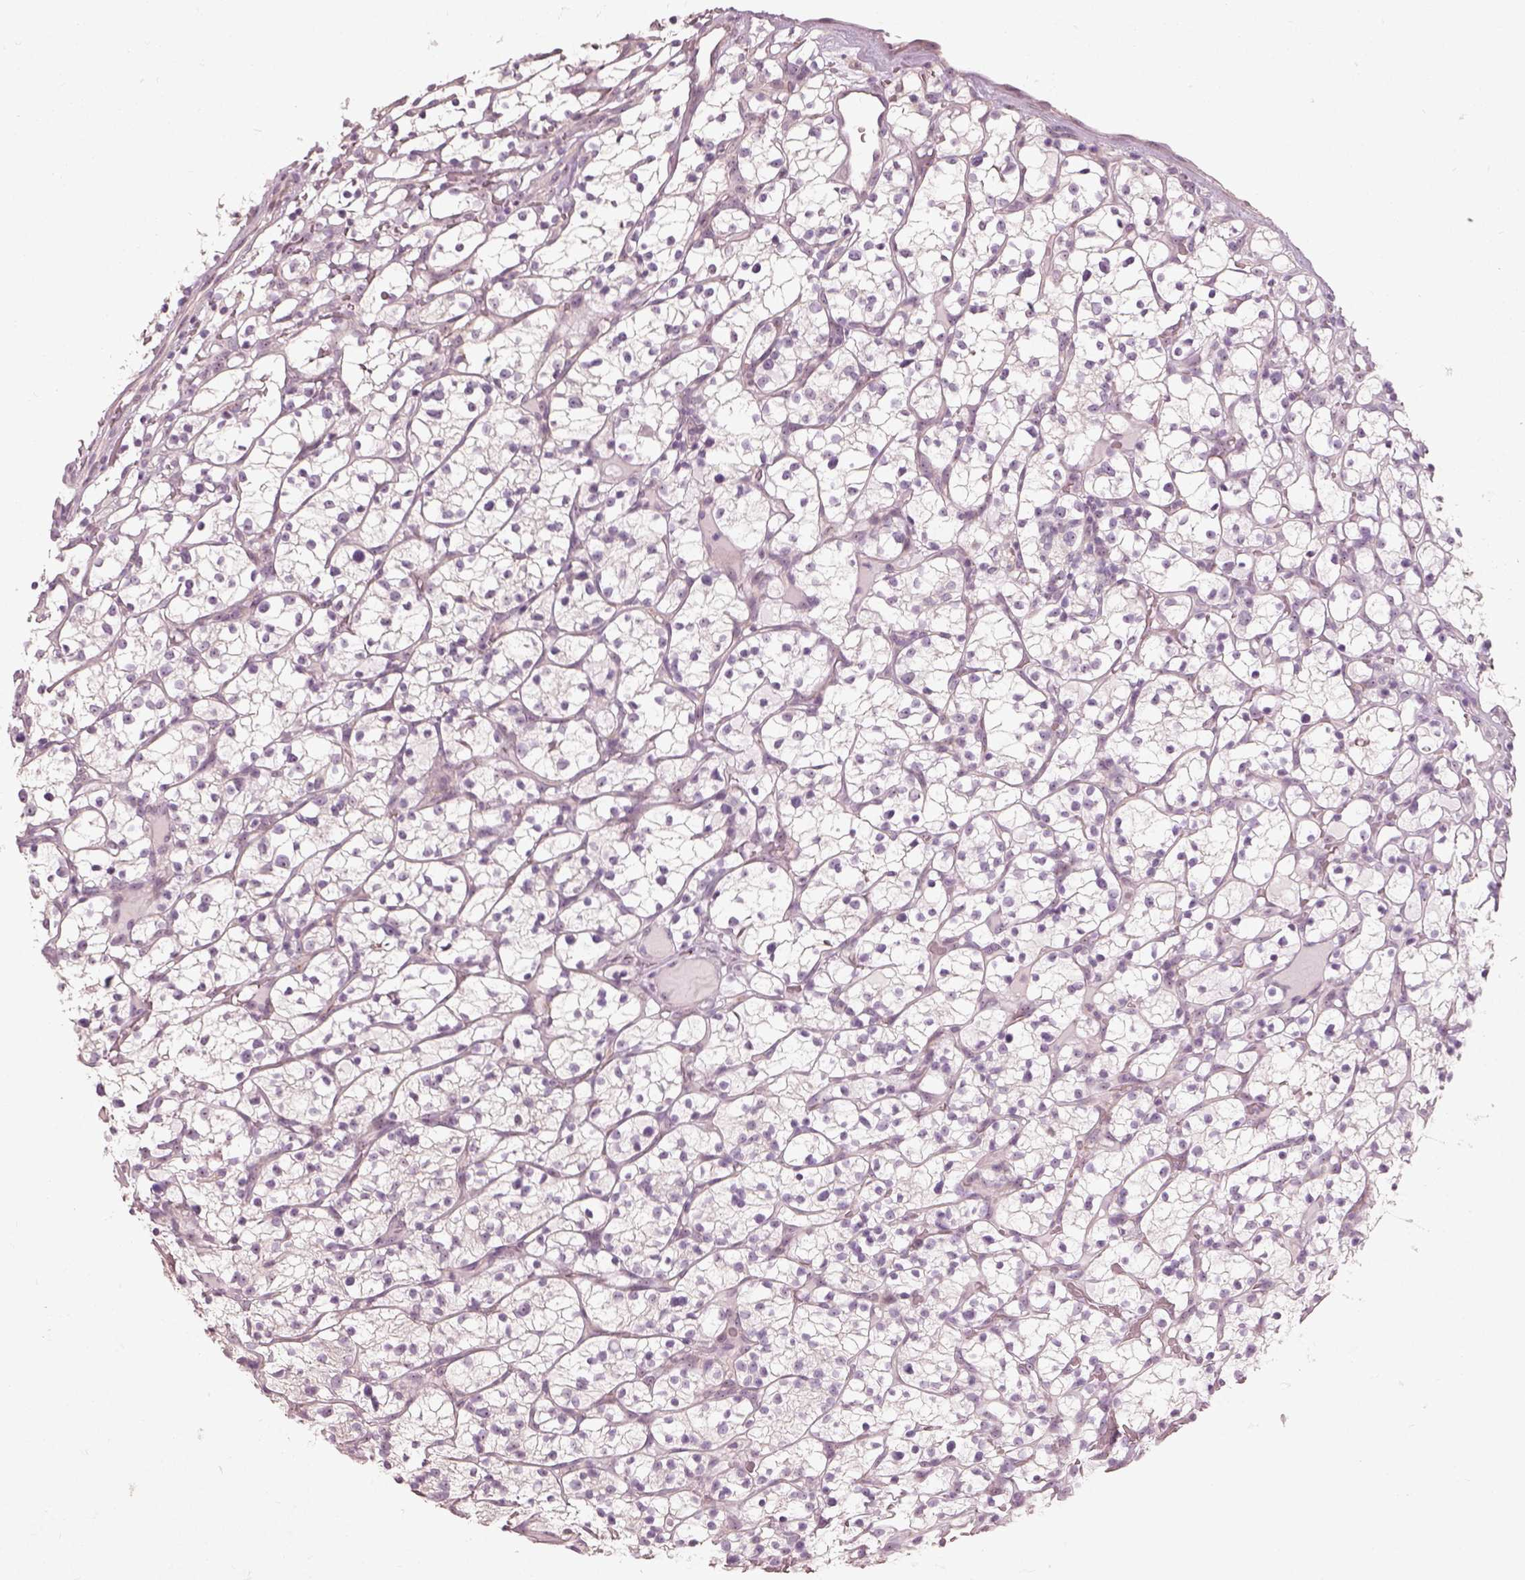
{"staining": {"intensity": "negative", "quantity": "none", "location": "none"}, "tissue": "renal cancer", "cell_type": "Tumor cells", "image_type": "cancer", "snomed": [{"axis": "morphology", "description": "Adenocarcinoma, NOS"}, {"axis": "topography", "description": "Kidney"}], "caption": "An immunohistochemistry photomicrograph of renal cancer is shown. There is no staining in tumor cells of renal cancer.", "gene": "CDS1", "patient": {"sex": "female", "age": 64}}